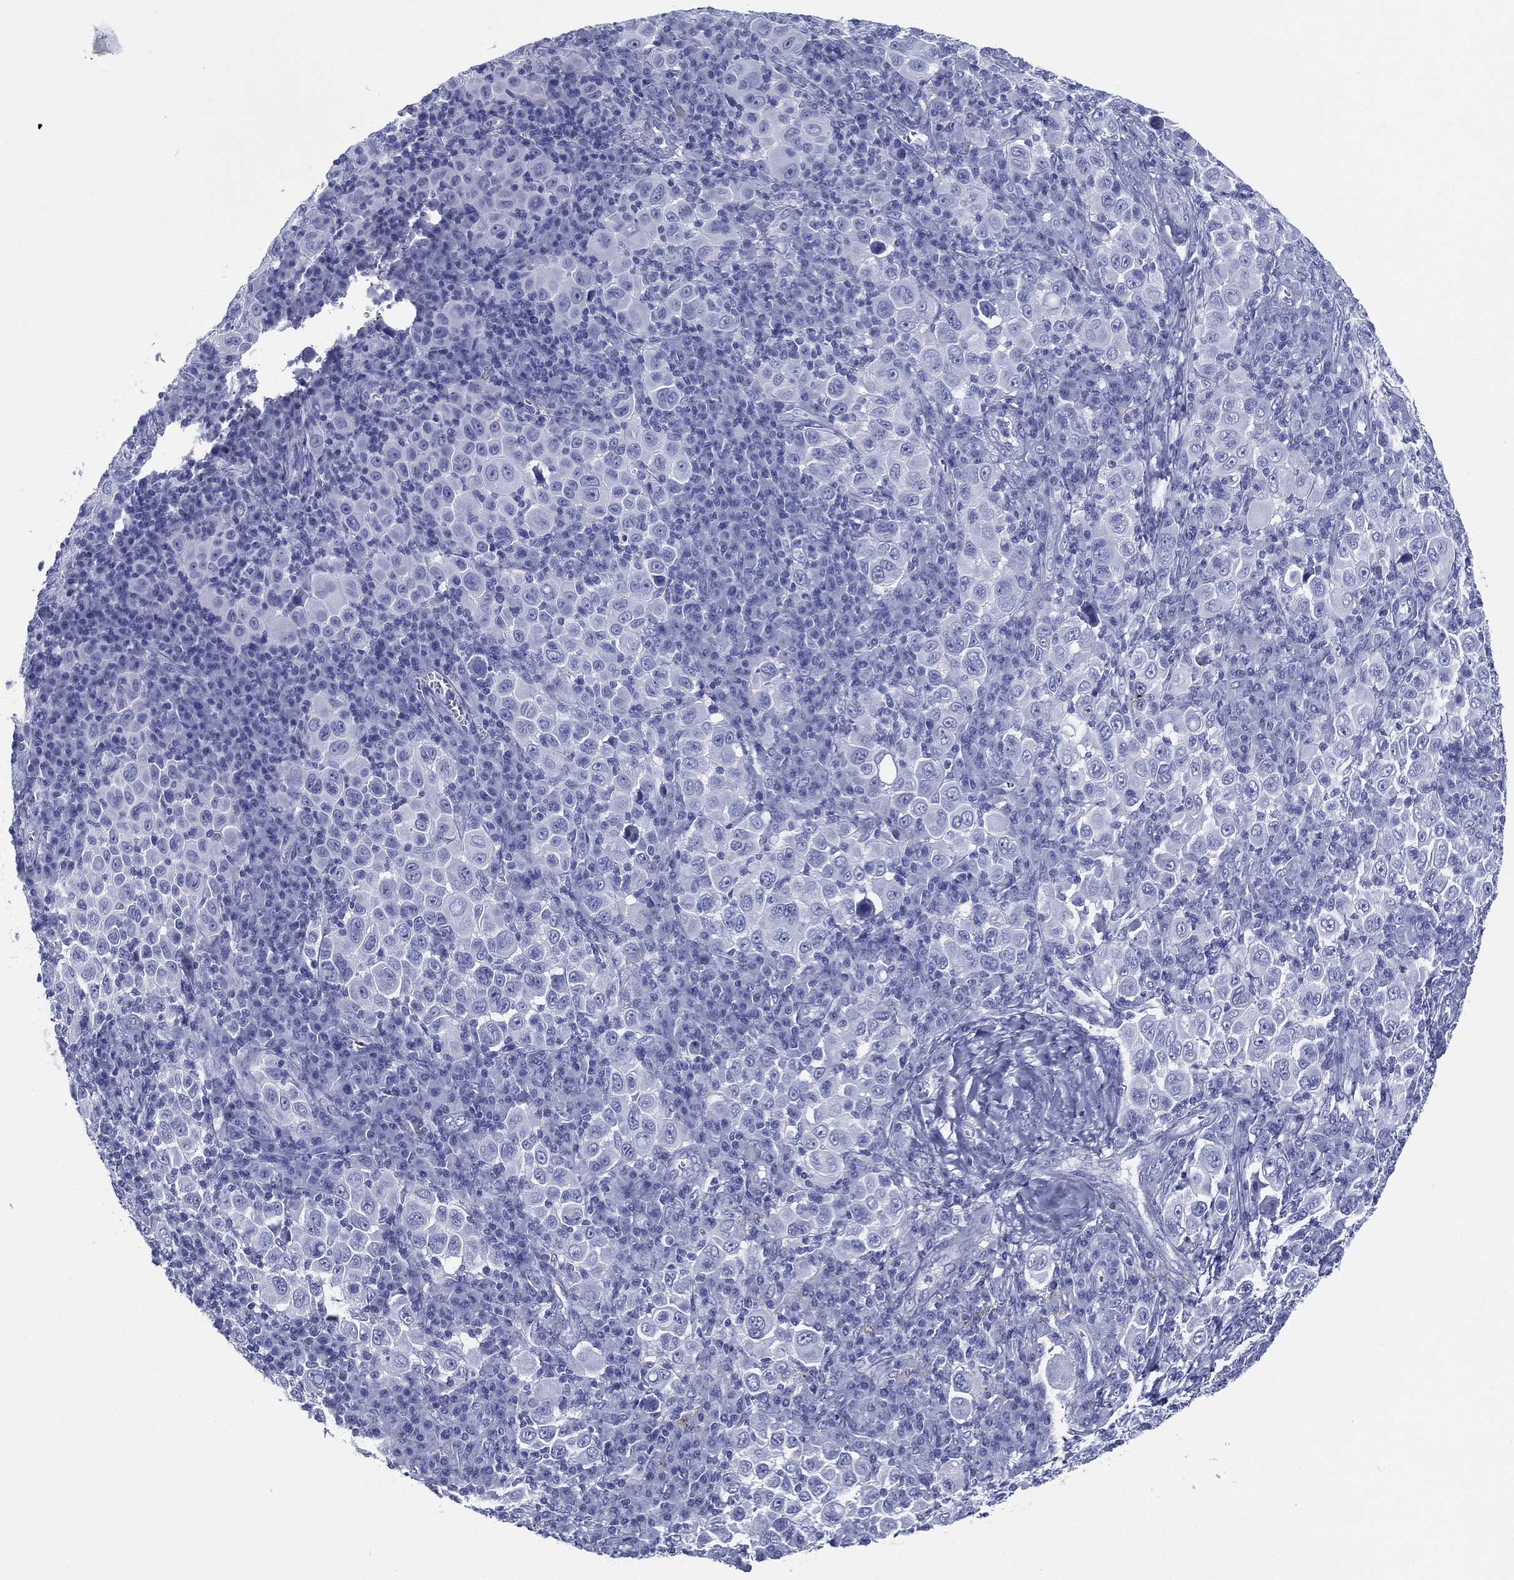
{"staining": {"intensity": "negative", "quantity": "none", "location": "none"}, "tissue": "melanoma", "cell_type": "Tumor cells", "image_type": "cancer", "snomed": [{"axis": "morphology", "description": "Malignant melanoma, NOS"}, {"axis": "topography", "description": "Skin"}], "caption": "Human malignant melanoma stained for a protein using immunohistochemistry exhibits no expression in tumor cells.", "gene": "RSPH4A", "patient": {"sex": "female", "age": 57}}